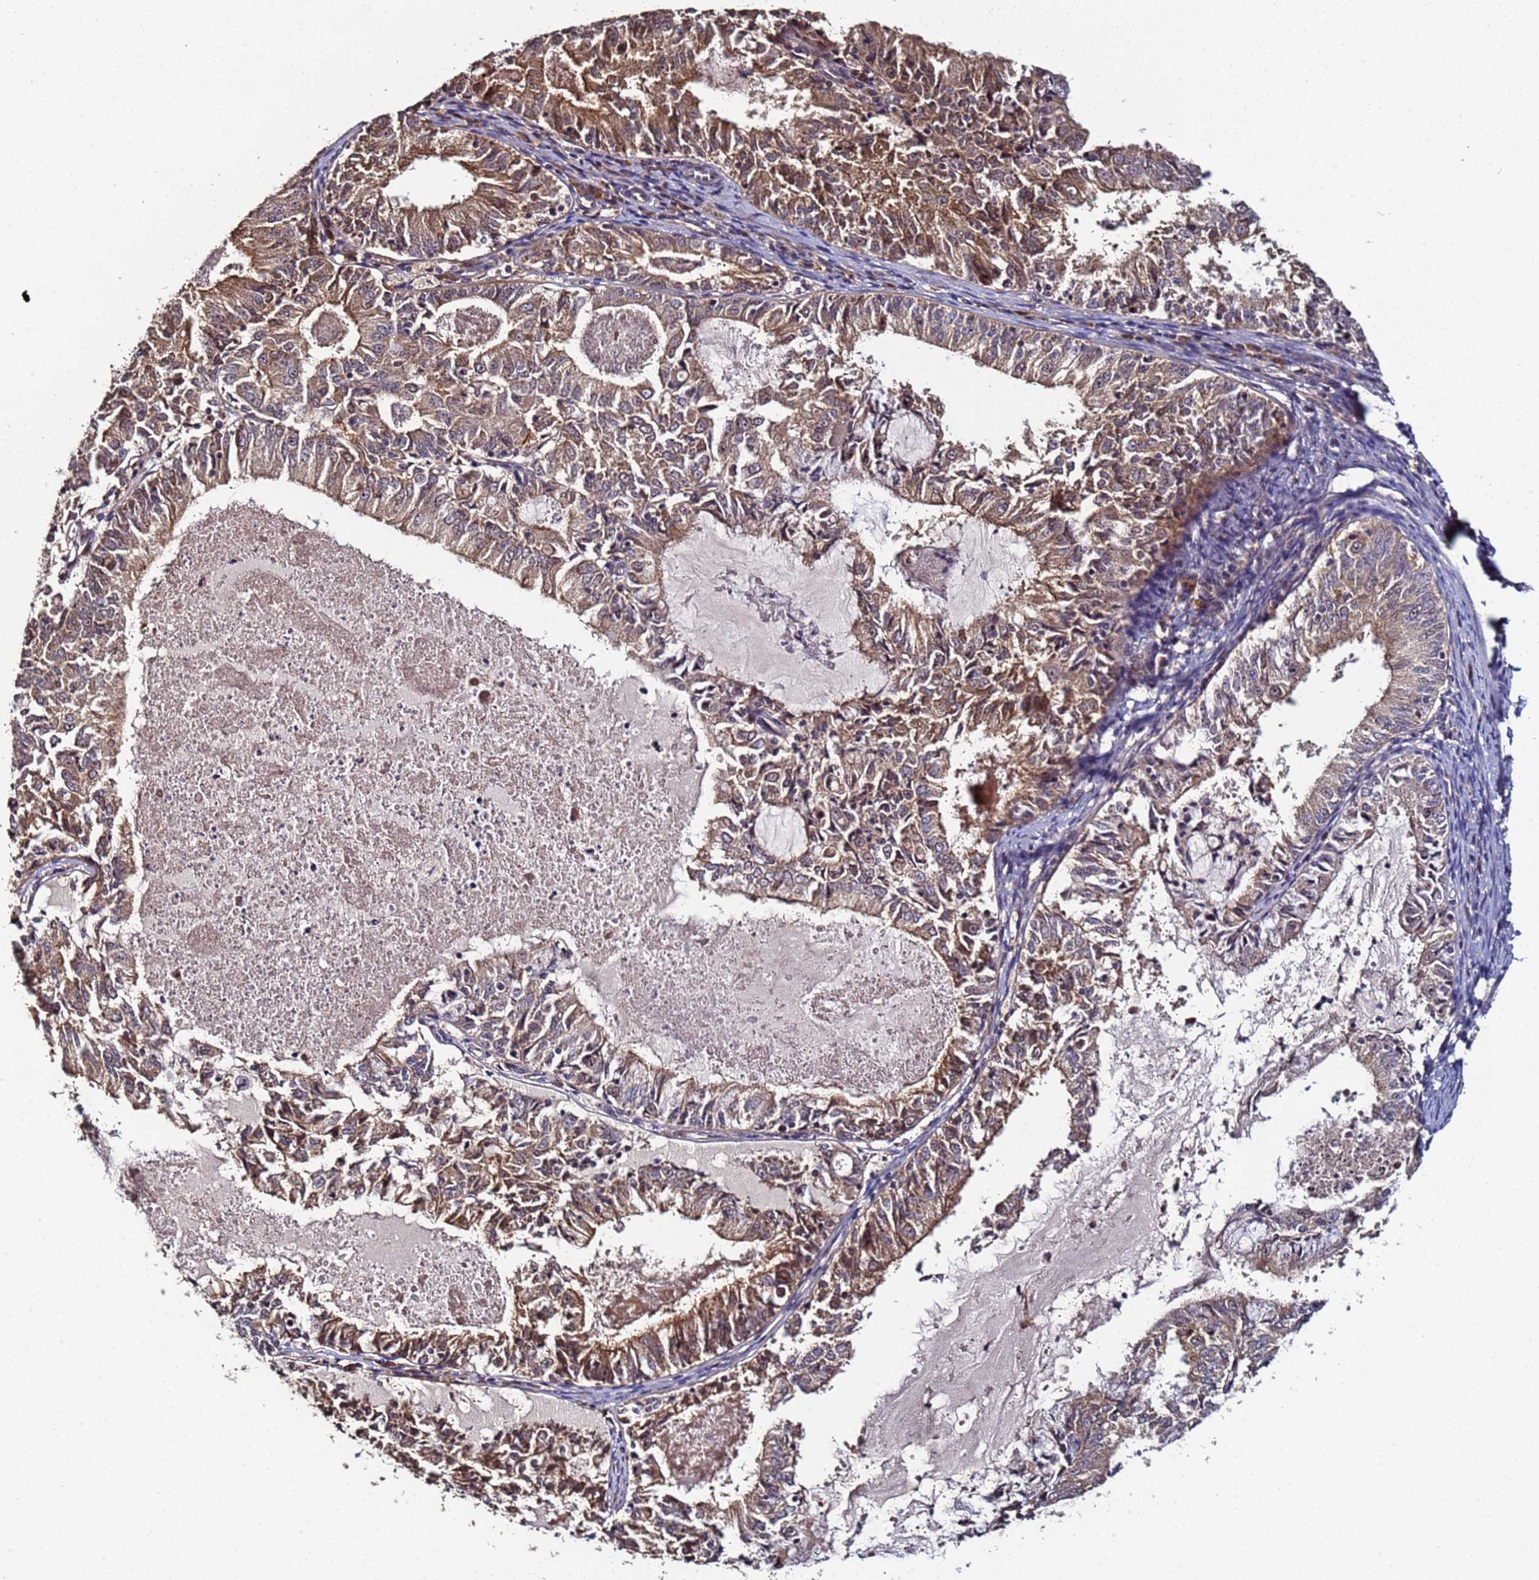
{"staining": {"intensity": "moderate", "quantity": ">75%", "location": "cytoplasmic/membranous,nuclear"}, "tissue": "endometrial cancer", "cell_type": "Tumor cells", "image_type": "cancer", "snomed": [{"axis": "morphology", "description": "Adenocarcinoma, NOS"}, {"axis": "topography", "description": "Endometrium"}], "caption": "Approximately >75% of tumor cells in endometrial cancer reveal moderate cytoplasmic/membranous and nuclear protein expression as visualized by brown immunohistochemical staining.", "gene": "OSER1", "patient": {"sex": "female", "age": 57}}